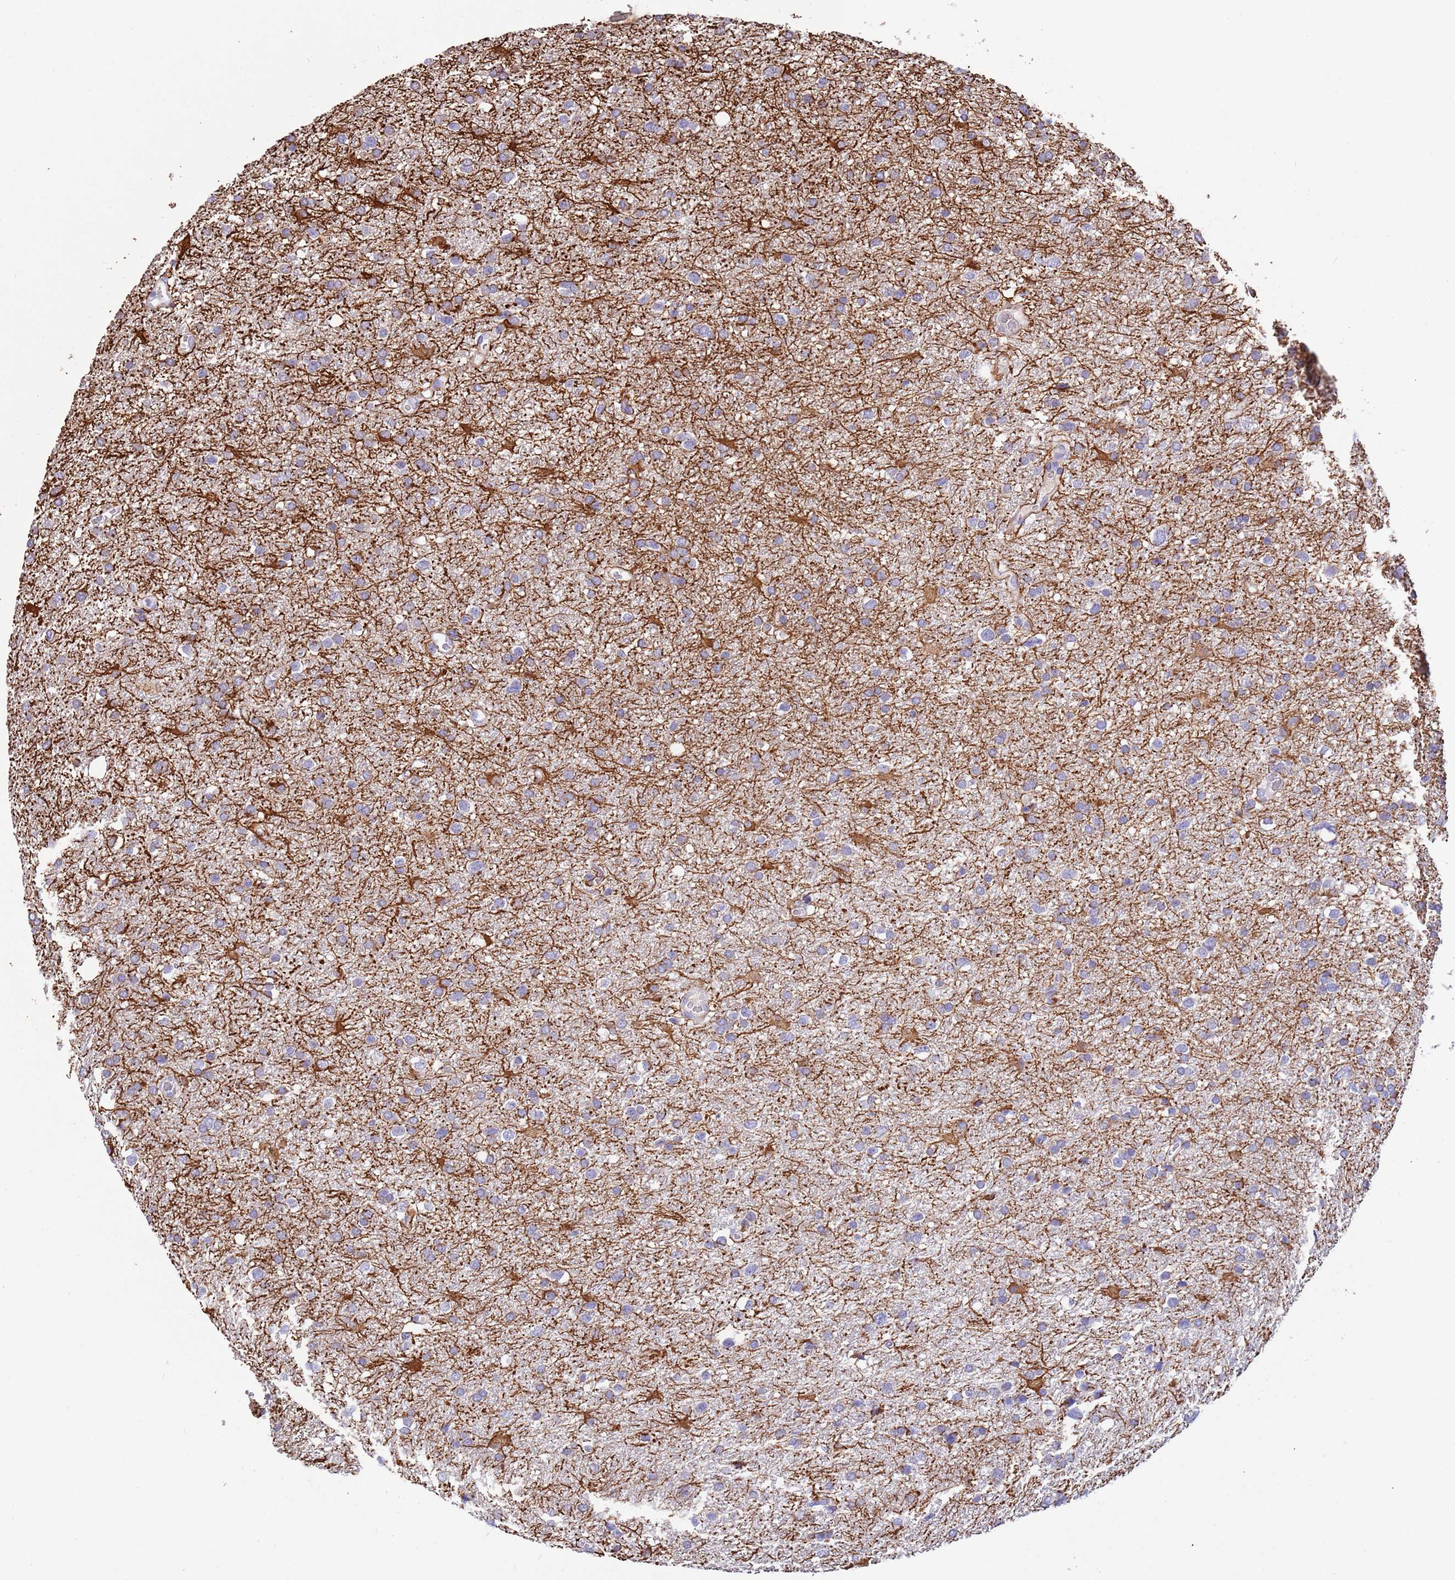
{"staining": {"intensity": "negative", "quantity": "none", "location": "none"}, "tissue": "glioma", "cell_type": "Tumor cells", "image_type": "cancer", "snomed": [{"axis": "morphology", "description": "Glioma, malignant, Low grade"}, {"axis": "topography", "description": "Brain"}], "caption": "There is no significant positivity in tumor cells of low-grade glioma (malignant).", "gene": "CABYR", "patient": {"sex": "female", "age": 32}}